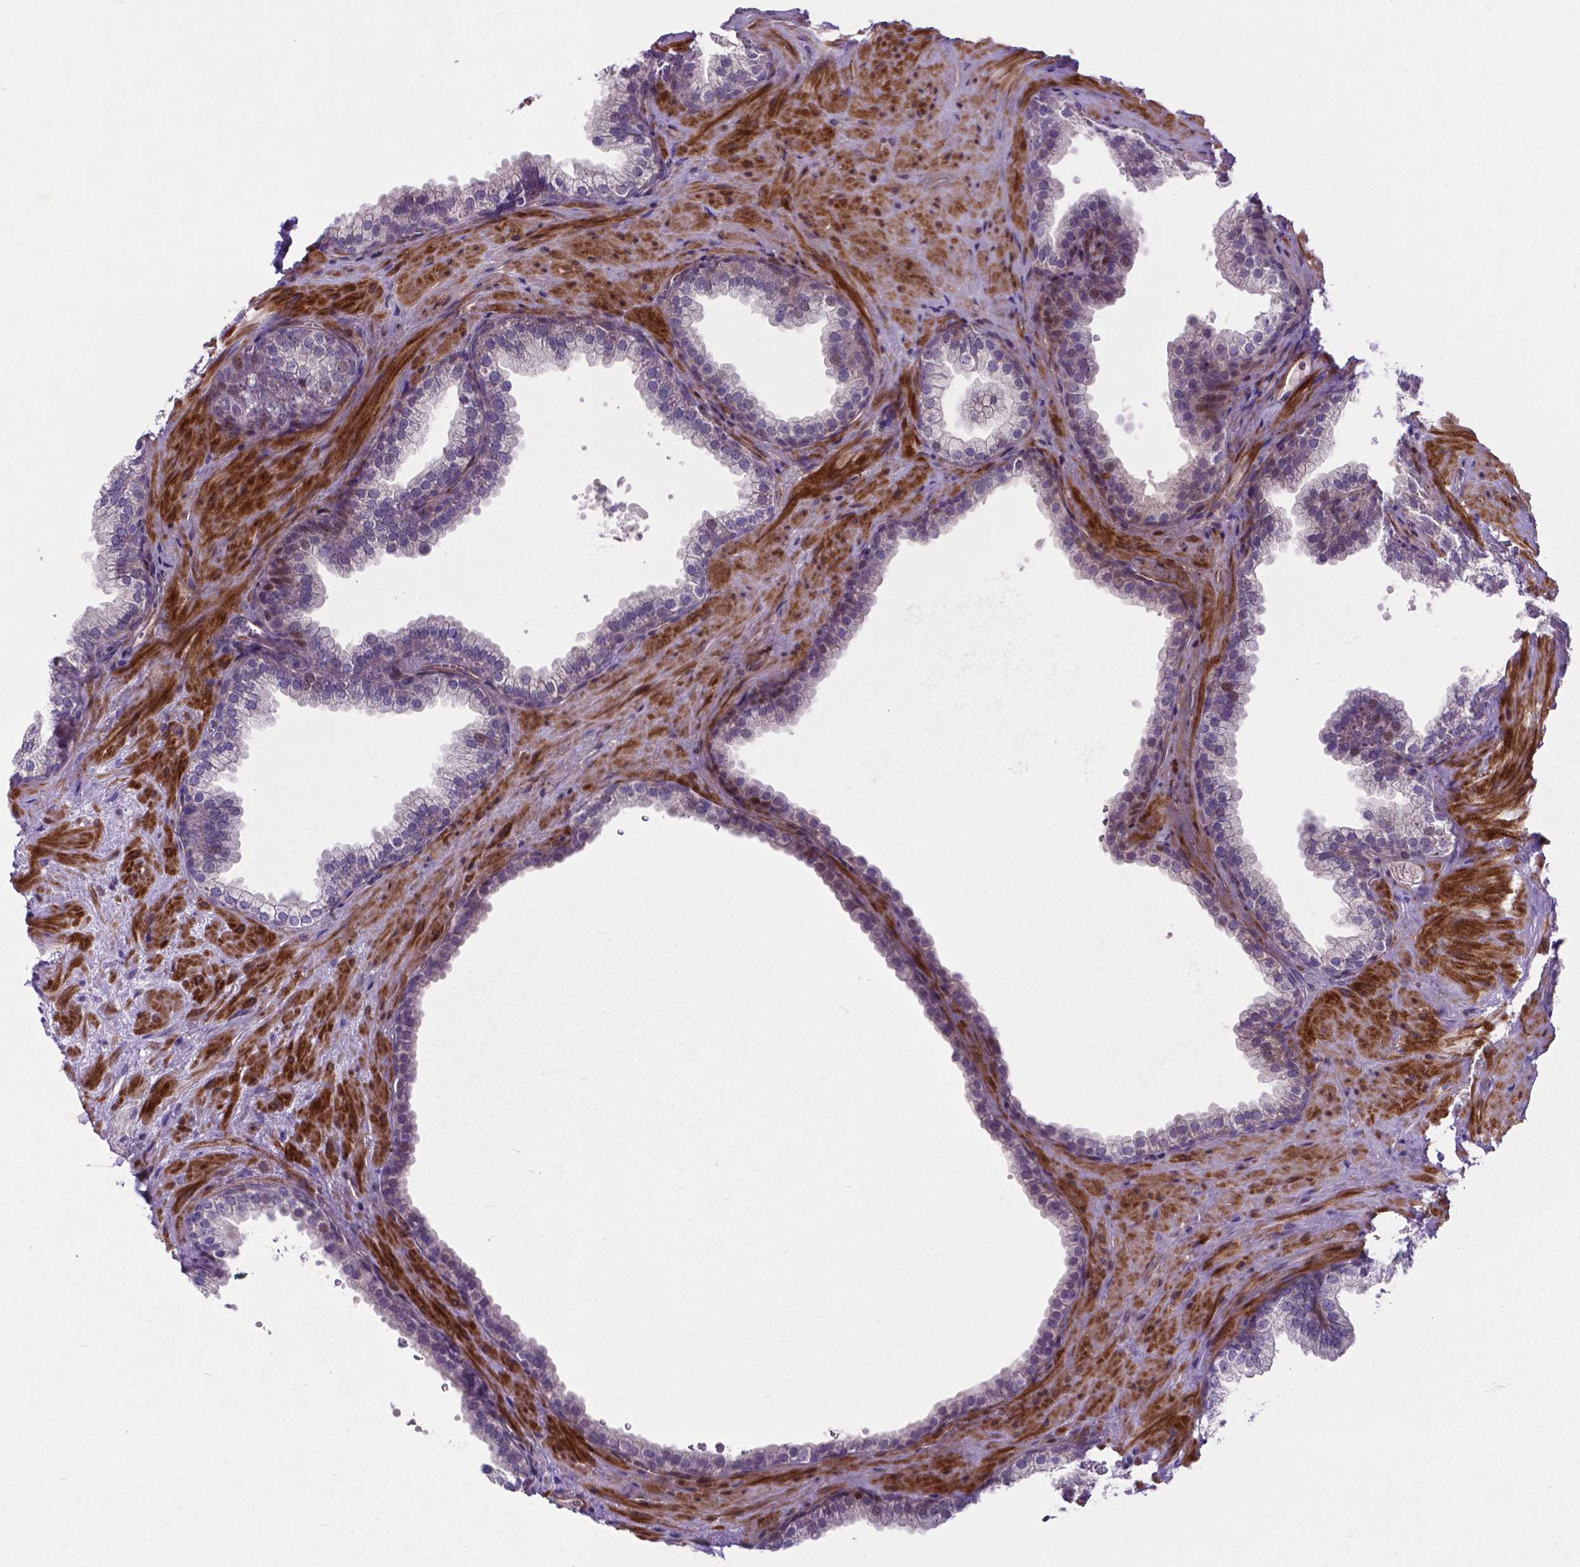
{"staining": {"intensity": "negative", "quantity": "none", "location": "none"}, "tissue": "prostate", "cell_type": "Glandular cells", "image_type": "normal", "snomed": [{"axis": "morphology", "description": "Normal tissue, NOS"}, {"axis": "topography", "description": "Prostate"}], "caption": "Human prostate stained for a protein using immunohistochemistry (IHC) reveals no positivity in glandular cells.", "gene": "PFKFB4", "patient": {"sex": "male", "age": 79}}